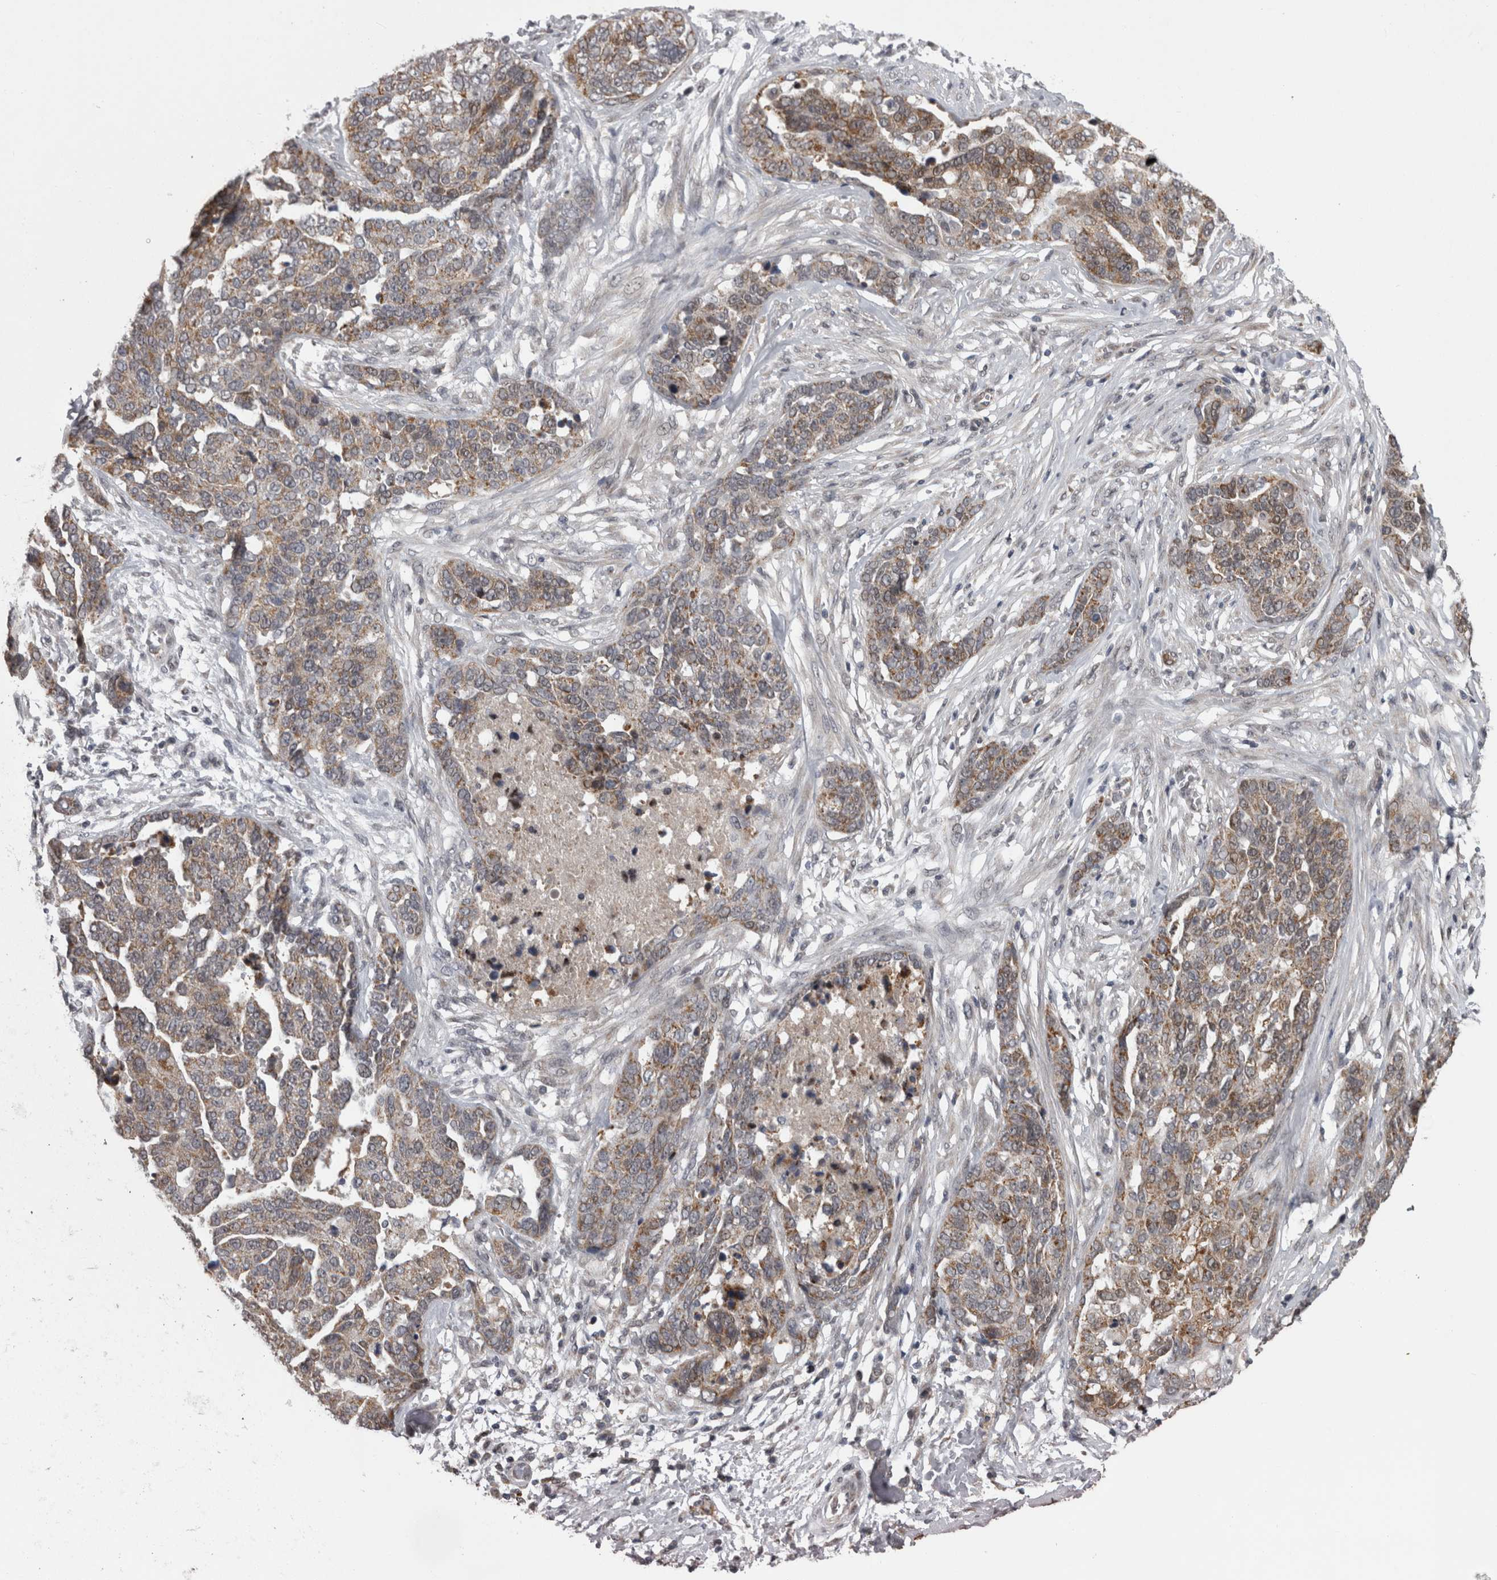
{"staining": {"intensity": "moderate", "quantity": ">75%", "location": "cytoplasmic/membranous"}, "tissue": "ovarian cancer", "cell_type": "Tumor cells", "image_type": "cancer", "snomed": [{"axis": "morphology", "description": "Cystadenocarcinoma, serous, NOS"}, {"axis": "topography", "description": "Ovary"}], "caption": "Immunohistochemistry (IHC) histopathology image of neoplastic tissue: human ovarian cancer stained using IHC displays medium levels of moderate protein expression localized specifically in the cytoplasmic/membranous of tumor cells, appearing as a cytoplasmic/membranous brown color.", "gene": "DBT", "patient": {"sex": "female", "age": 44}}